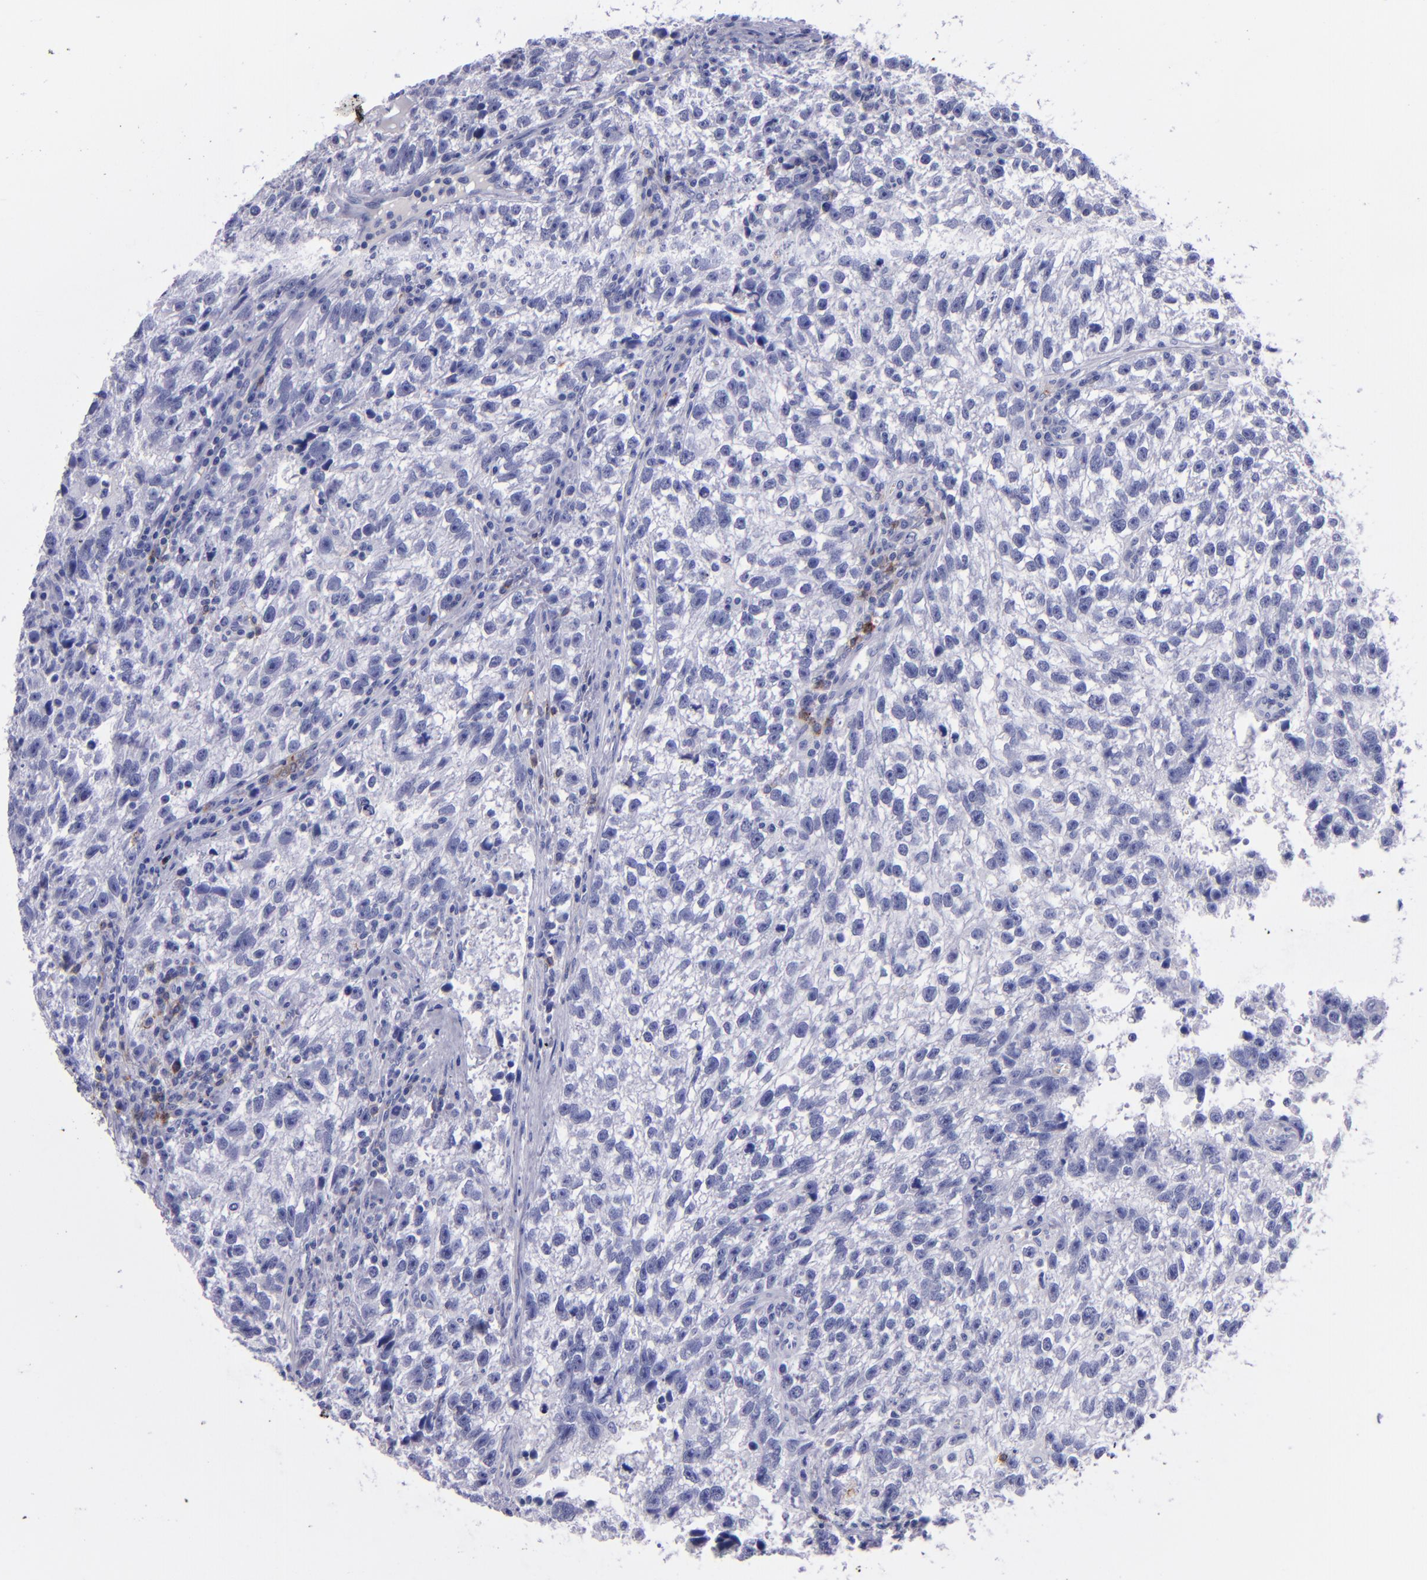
{"staining": {"intensity": "negative", "quantity": "none", "location": "none"}, "tissue": "testis cancer", "cell_type": "Tumor cells", "image_type": "cancer", "snomed": [{"axis": "morphology", "description": "Seminoma, NOS"}, {"axis": "topography", "description": "Testis"}], "caption": "Tumor cells show no significant protein staining in testis seminoma. Nuclei are stained in blue.", "gene": "CD37", "patient": {"sex": "male", "age": 38}}